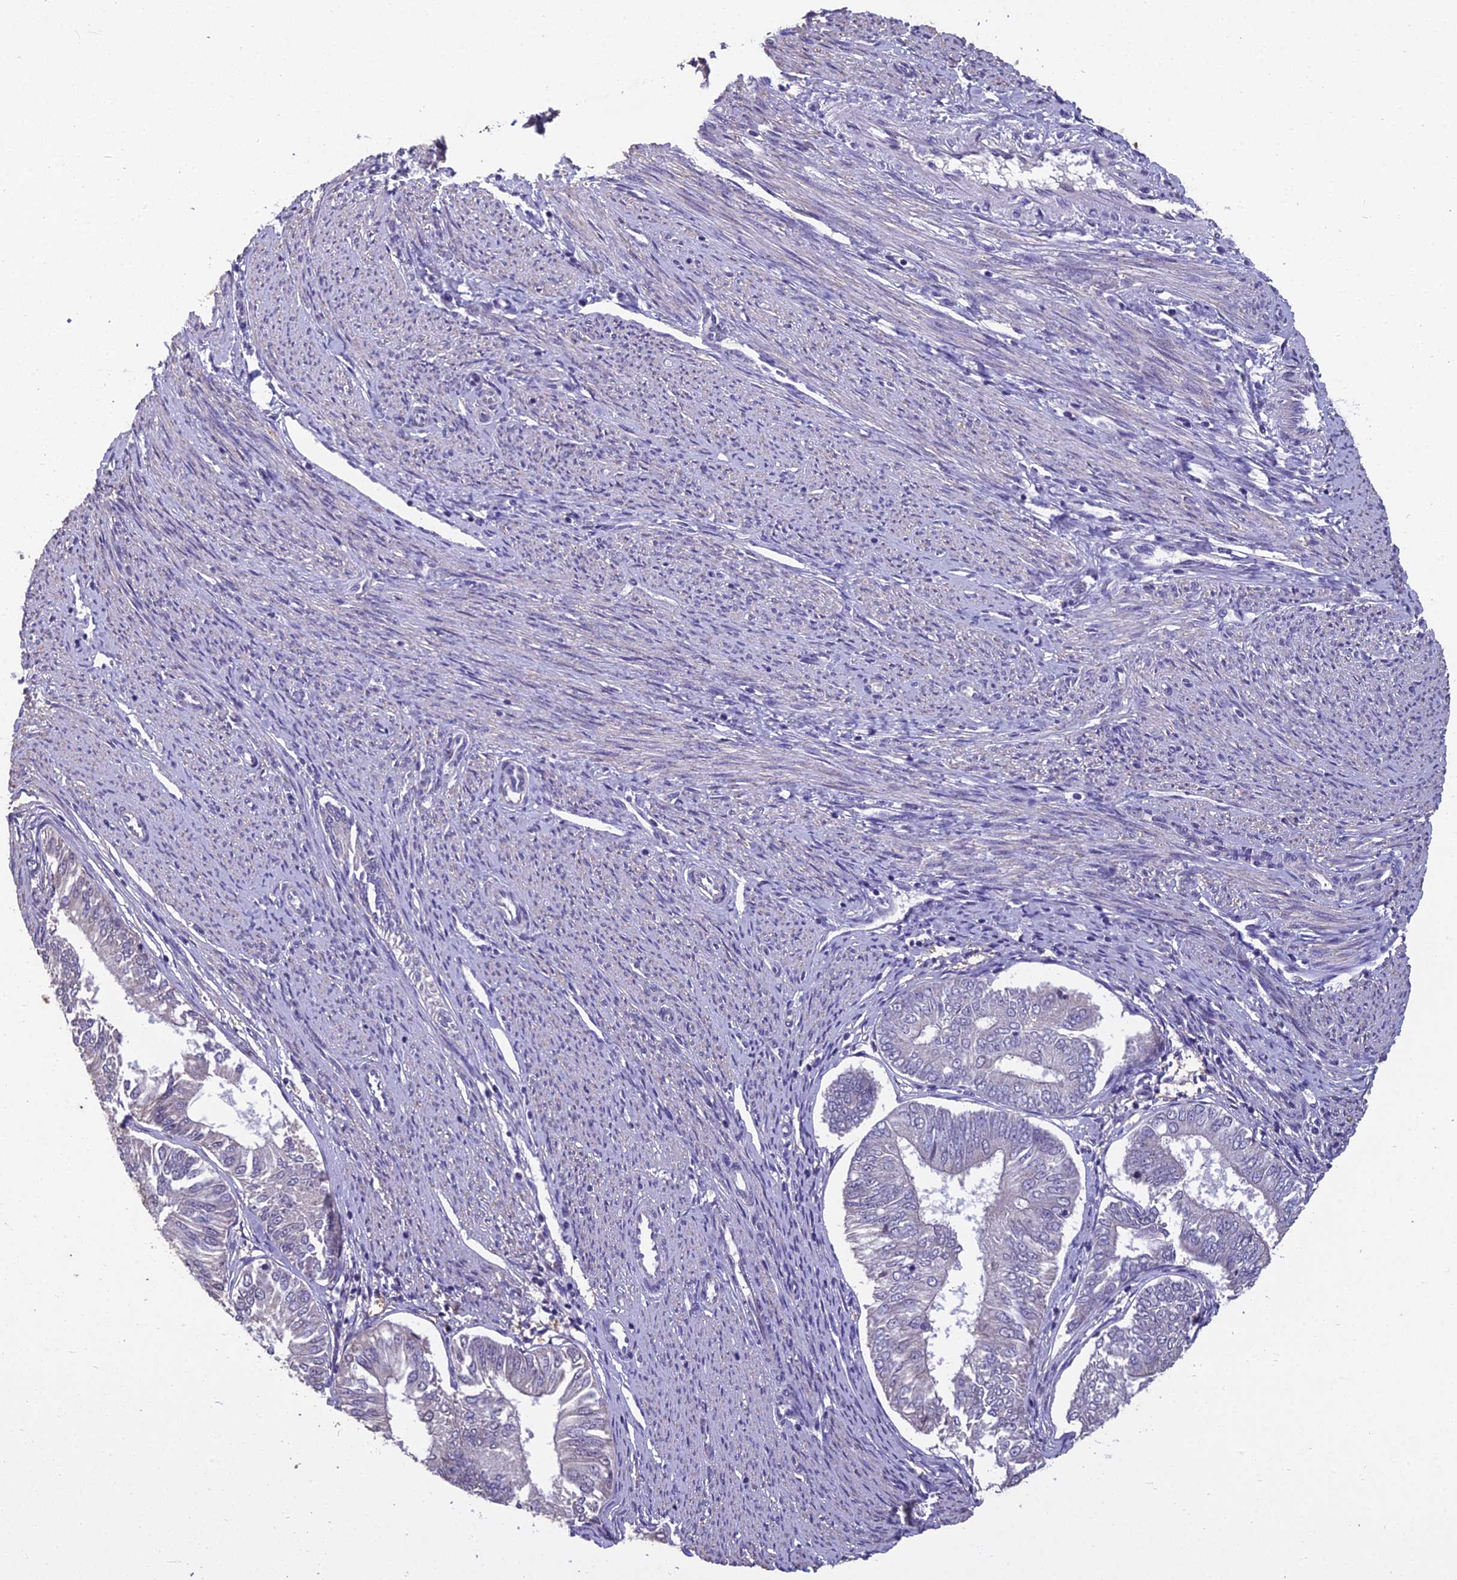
{"staining": {"intensity": "negative", "quantity": "none", "location": "none"}, "tissue": "endometrial cancer", "cell_type": "Tumor cells", "image_type": "cancer", "snomed": [{"axis": "morphology", "description": "Adenocarcinoma, NOS"}, {"axis": "topography", "description": "Endometrium"}], "caption": "Tumor cells are negative for brown protein staining in endometrial cancer.", "gene": "GRWD1", "patient": {"sex": "female", "age": 58}}